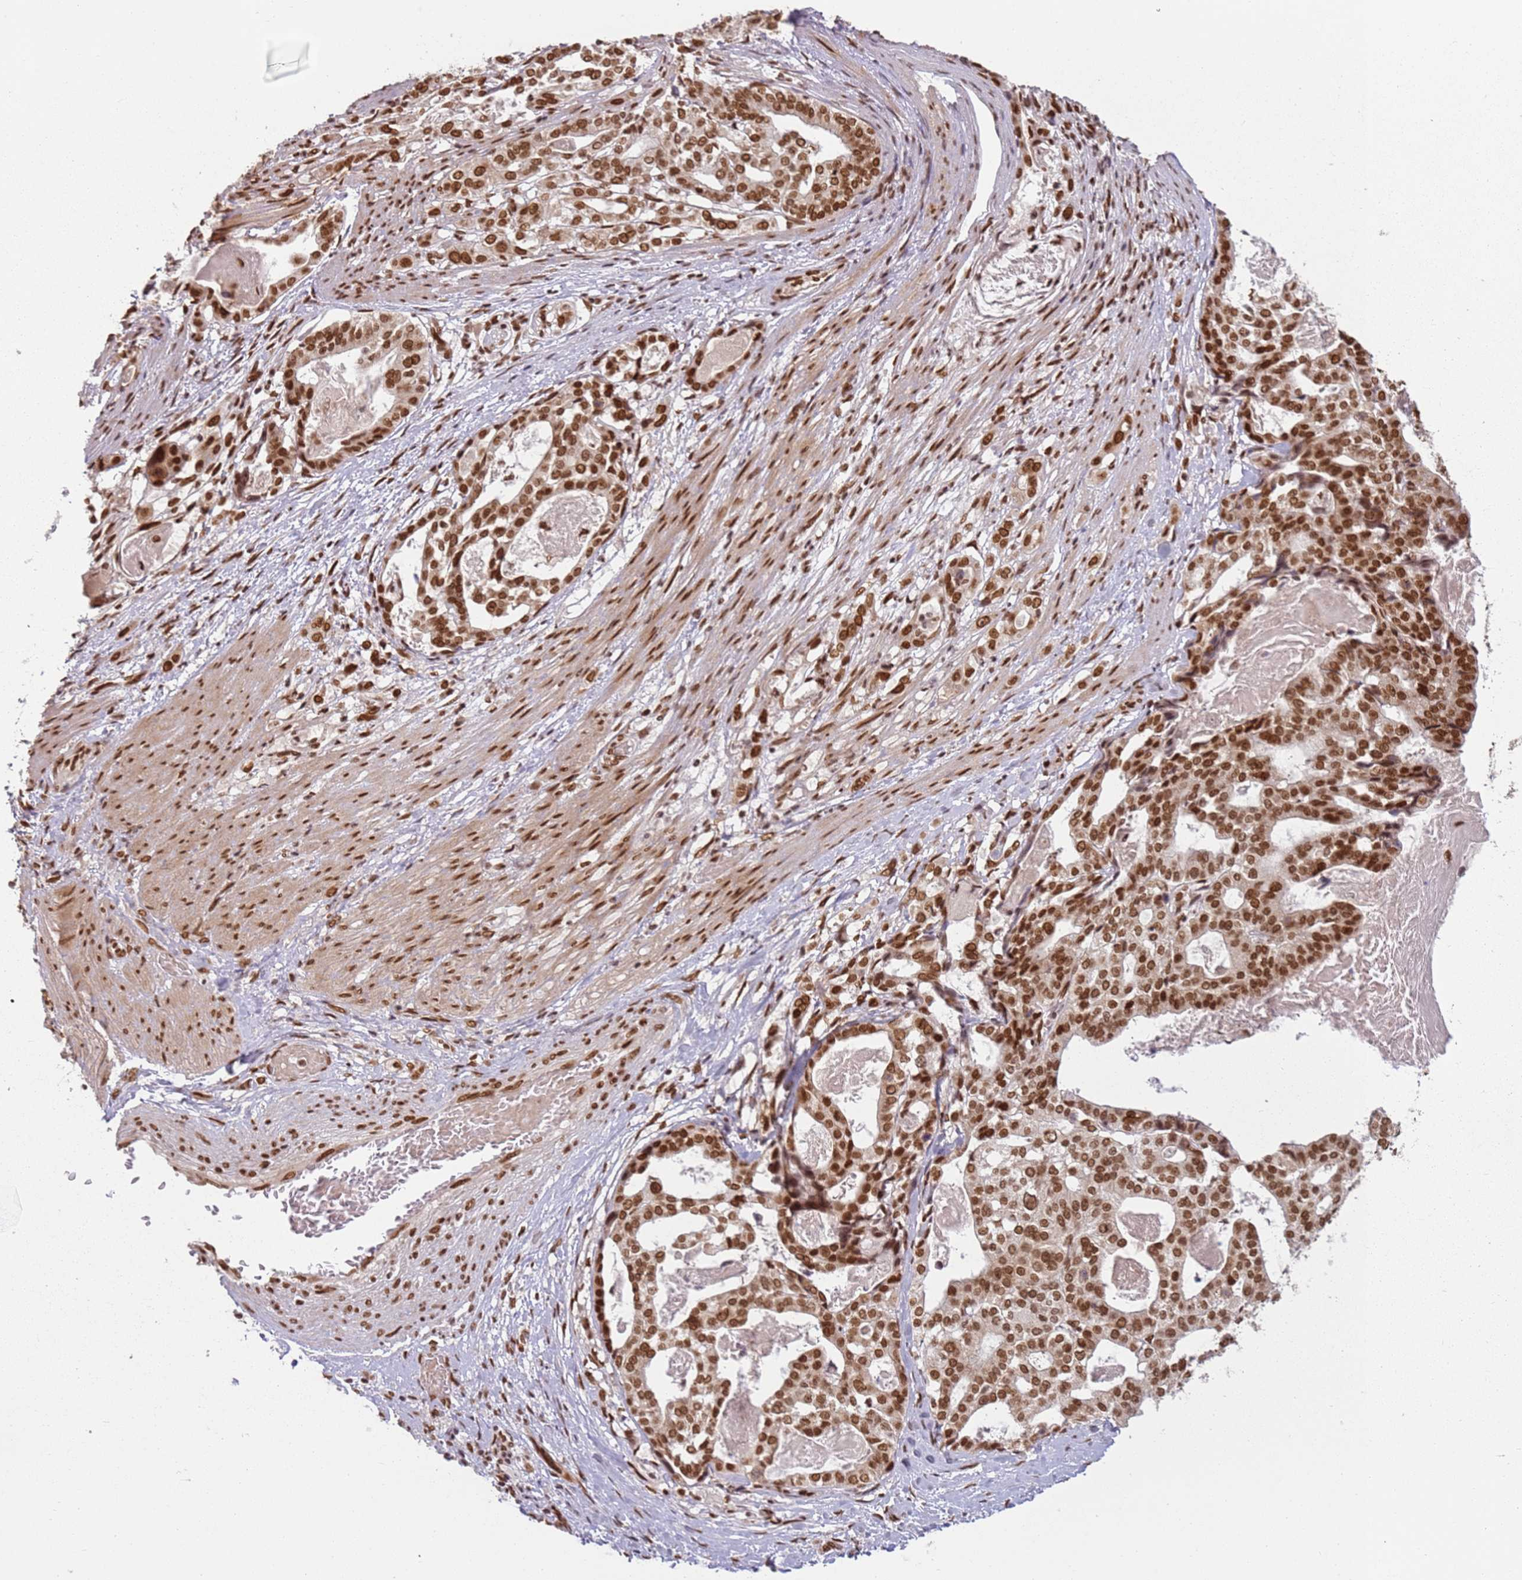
{"staining": {"intensity": "strong", "quantity": ">75%", "location": "nuclear"}, "tissue": "stomach cancer", "cell_type": "Tumor cells", "image_type": "cancer", "snomed": [{"axis": "morphology", "description": "Adenocarcinoma, NOS"}, {"axis": "topography", "description": "Stomach"}], "caption": "Immunohistochemical staining of stomach cancer (adenocarcinoma) exhibits high levels of strong nuclear expression in approximately >75% of tumor cells. The protein of interest is stained brown, and the nuclei are stained in blue (DAB (3,3'-diaminobenzidine) IHC with brightfield microscopy, high magnification).", "gene": "TENT4A", "patient": {"sex": "male", "age": 48}}